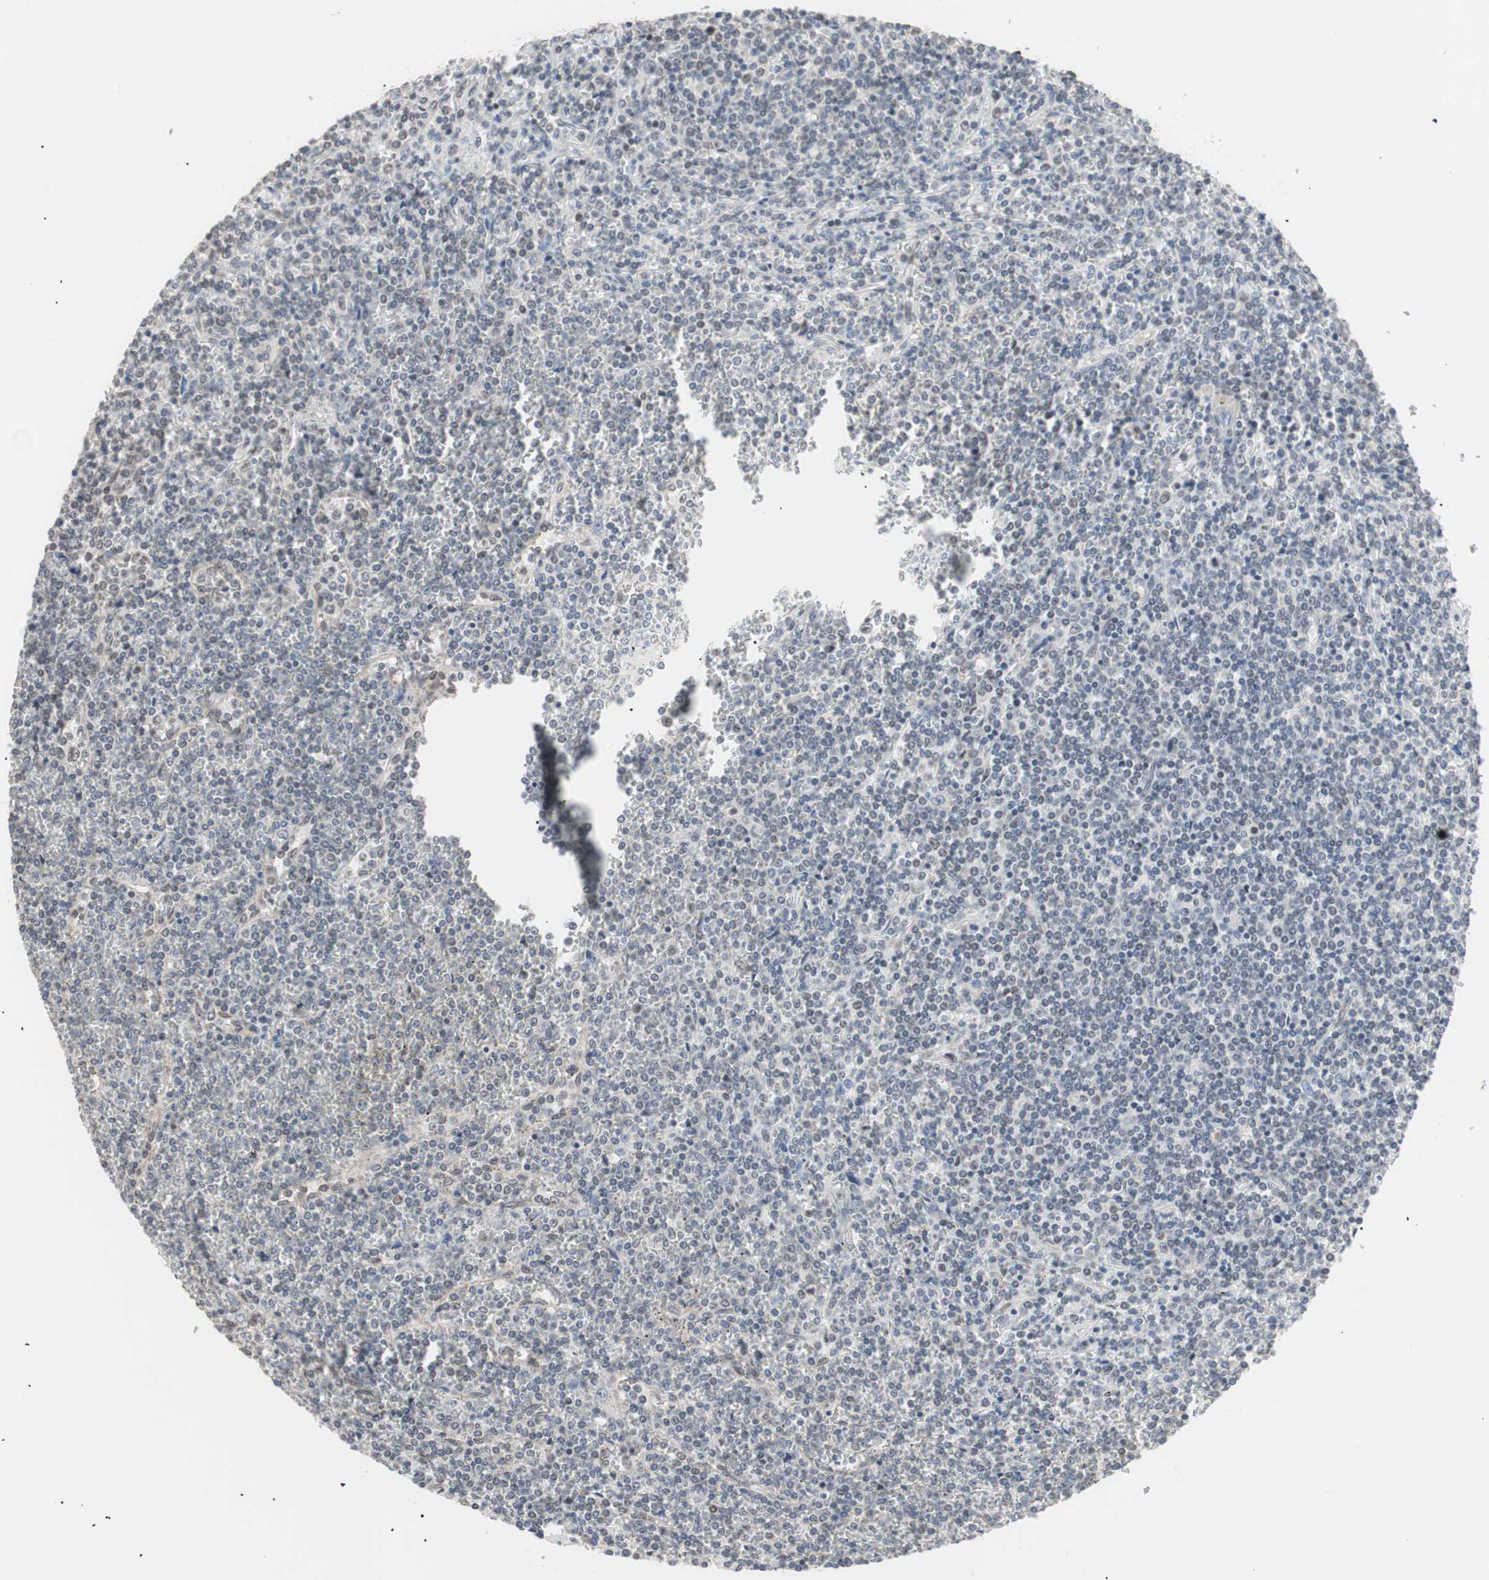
{"staining": {"intensity": "negative", "quantity": "none", "location": "none"}, "tissue": "lymphoma", "cell_type": "Tumor cells", "image_type": "cancer", "snomed": [{"axis": "morphology", "description": "Malignant lymphoma, non-Hodgkin's type, Low grade"}, {"axis": "topography", "description": "Spleen"}], "caption": "Tumor cells show no significant staining in lymphoma.", "gene": "LIG3", "patient": {"sex": "female", "age": 19}}